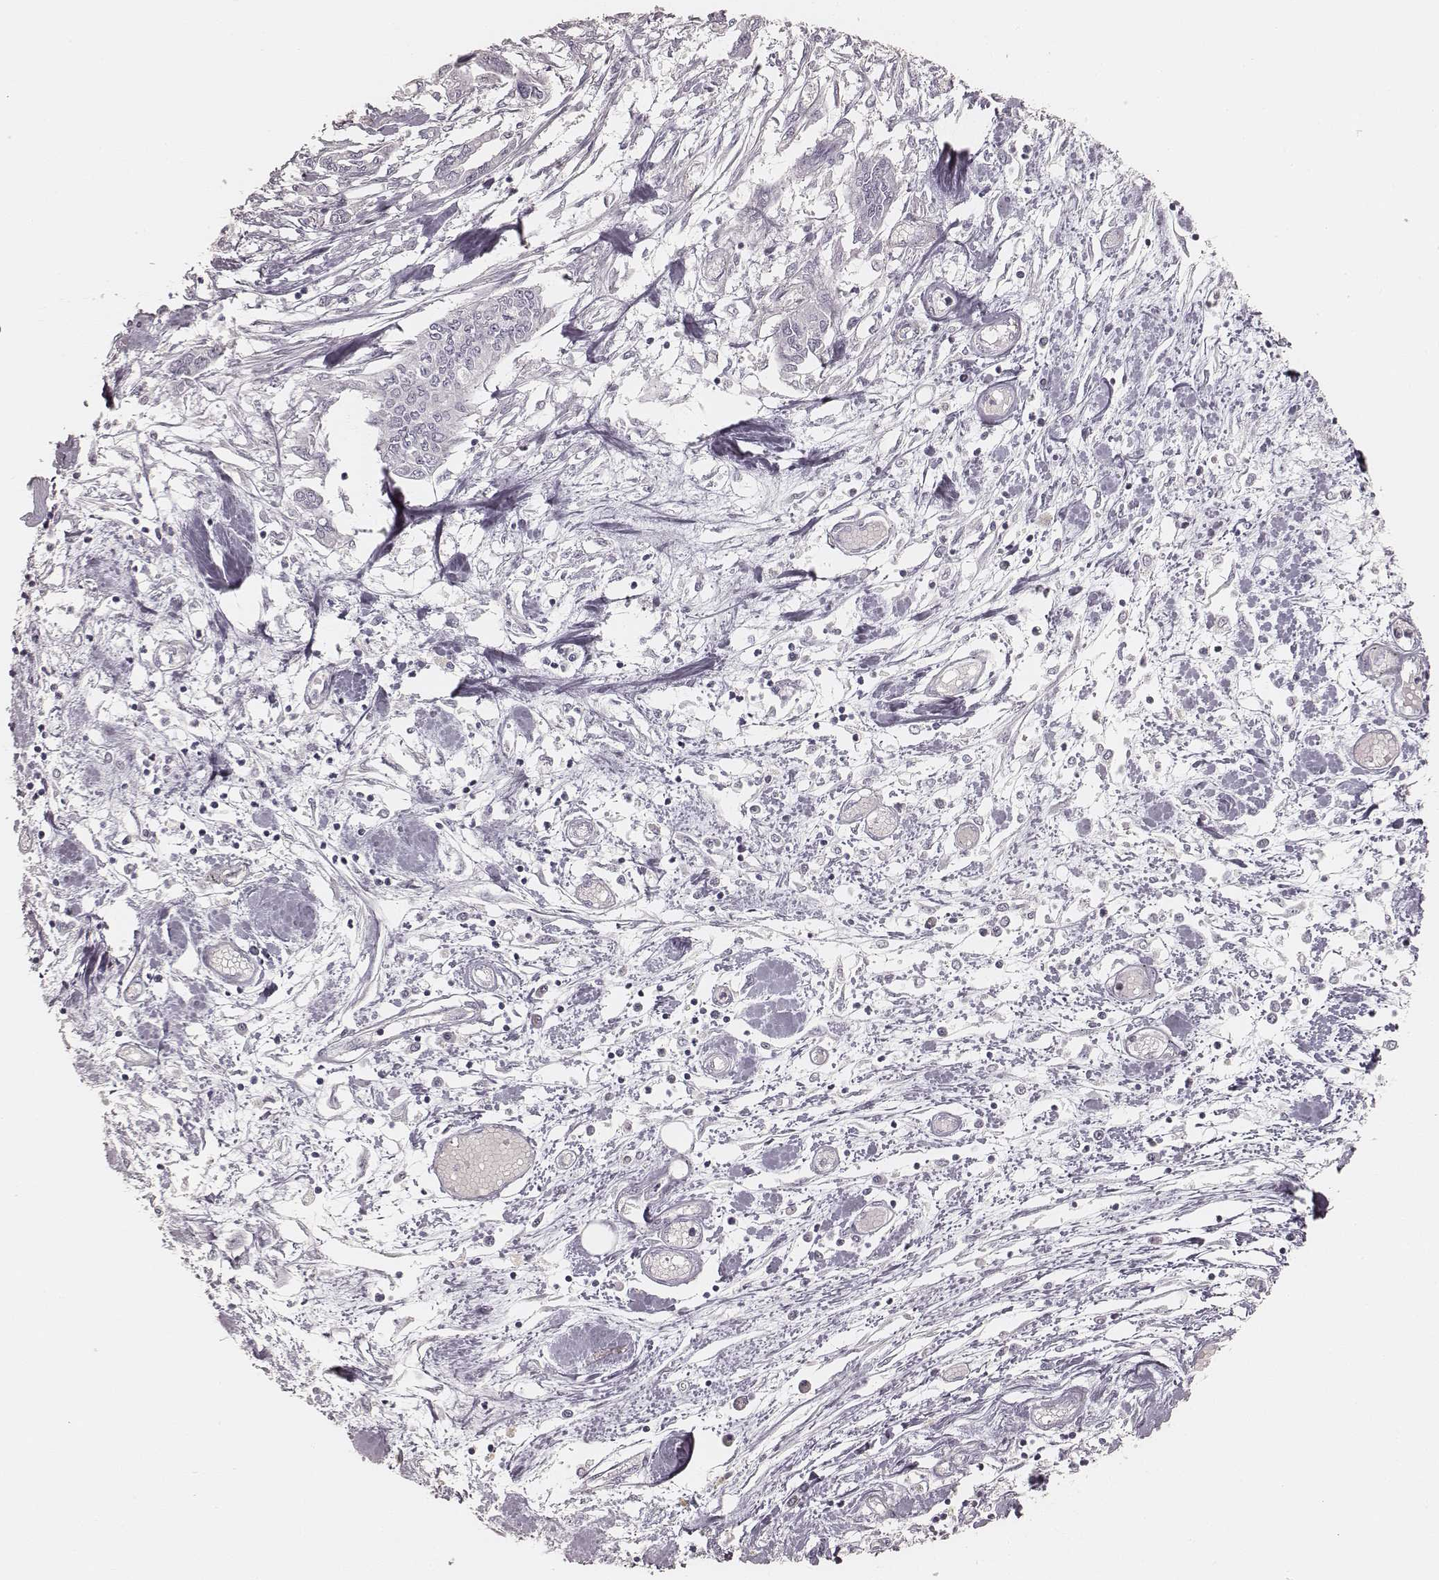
{"staining": {"intensity": "negative", "quantity": "none", "location": "none"}, "tissue": "pancreatic cancer", "cell_type": "Tumor cells", "image_type": "cancer", "snomed": [{"axis": "morphology", "description": "Adenocarcinoma, NOS"}, {"axis": "topography", "description": "Pancreas"}], "caption": "Immunohistochemistry of pancreatic adenocarcinoma demonstrates no expression in tumor cells.", "gene": "KRT31", "patient": {"sex": "male", "age": 60}}